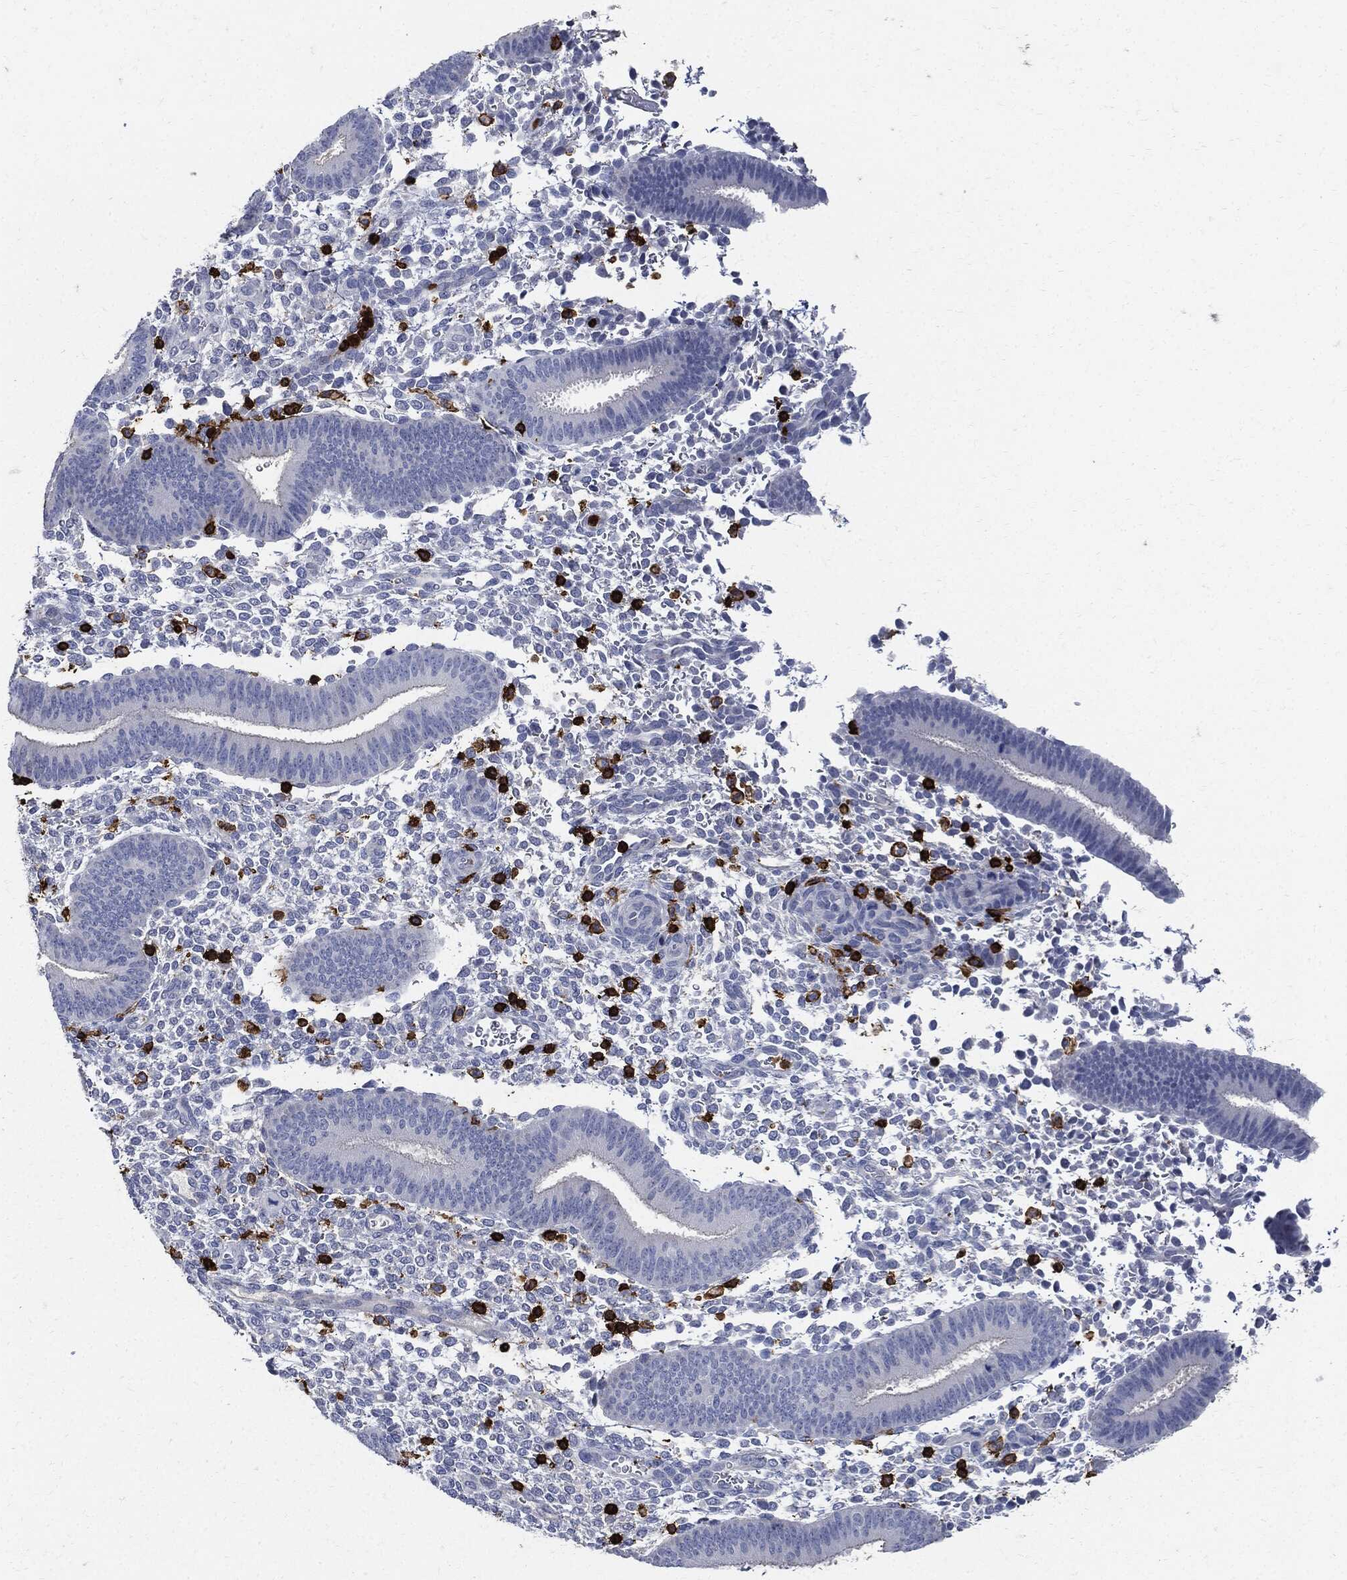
{"staining": {"intensity": "negative", "quantity": "none", "location": "none"}, "tissue": "endometrium", "cell_type": "Cells in endometrial stroma", "image_type": "normal", "snomed": [{"axis": "morphology", "description": "Normal tissue, NOS"}, {"axis": "topography", "description": "Endometrium"}], "caption": "High power microscopy image of an immunohistochemistry (IHC) histopathology image of unremarkable endometrium, revealing no significant staining in cells in endometrial stroma.", "gene": "PTPRC", "patient": {"sex": "female", "age": 39}}